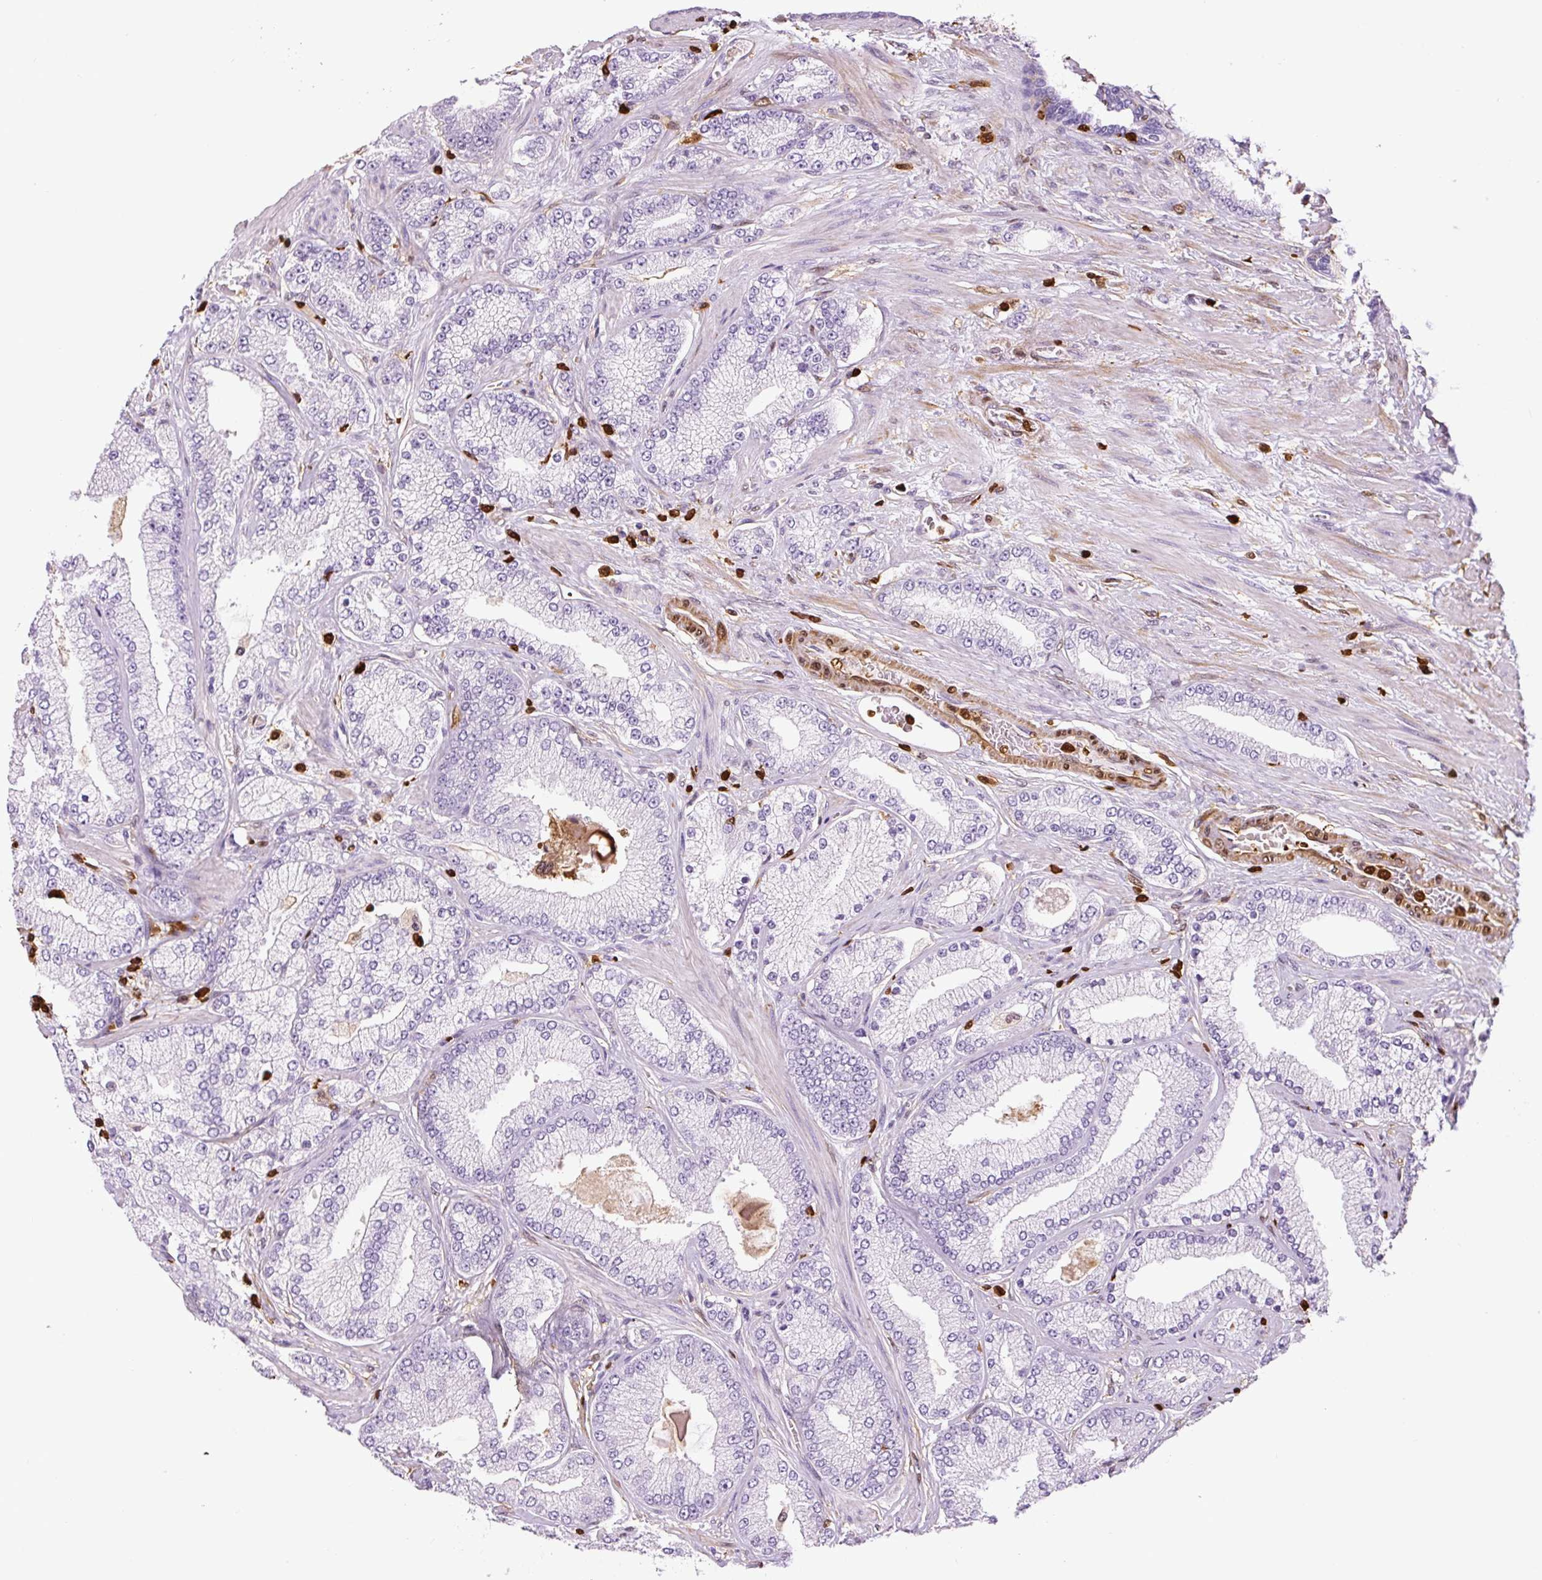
{"staining": {"intensity": "negative", "quantity": "none", "location": "none"}, "tissue": "prostate cancer", "cell_type": "Tumor cells", "image_type": "cancer", "snomed": [{"axis": "morphology", "description": "Adenocarcinoma, High grade"}, {"axis": "topography", "description": "Prostate"}], "caption": "Immunohistochemistry of human adenocarcinoma (high-grade) (prostate) demonstrates no positivity in tumor cells.", "gene": "S100A4", "patient": {"sex": "male", "age": 68}}